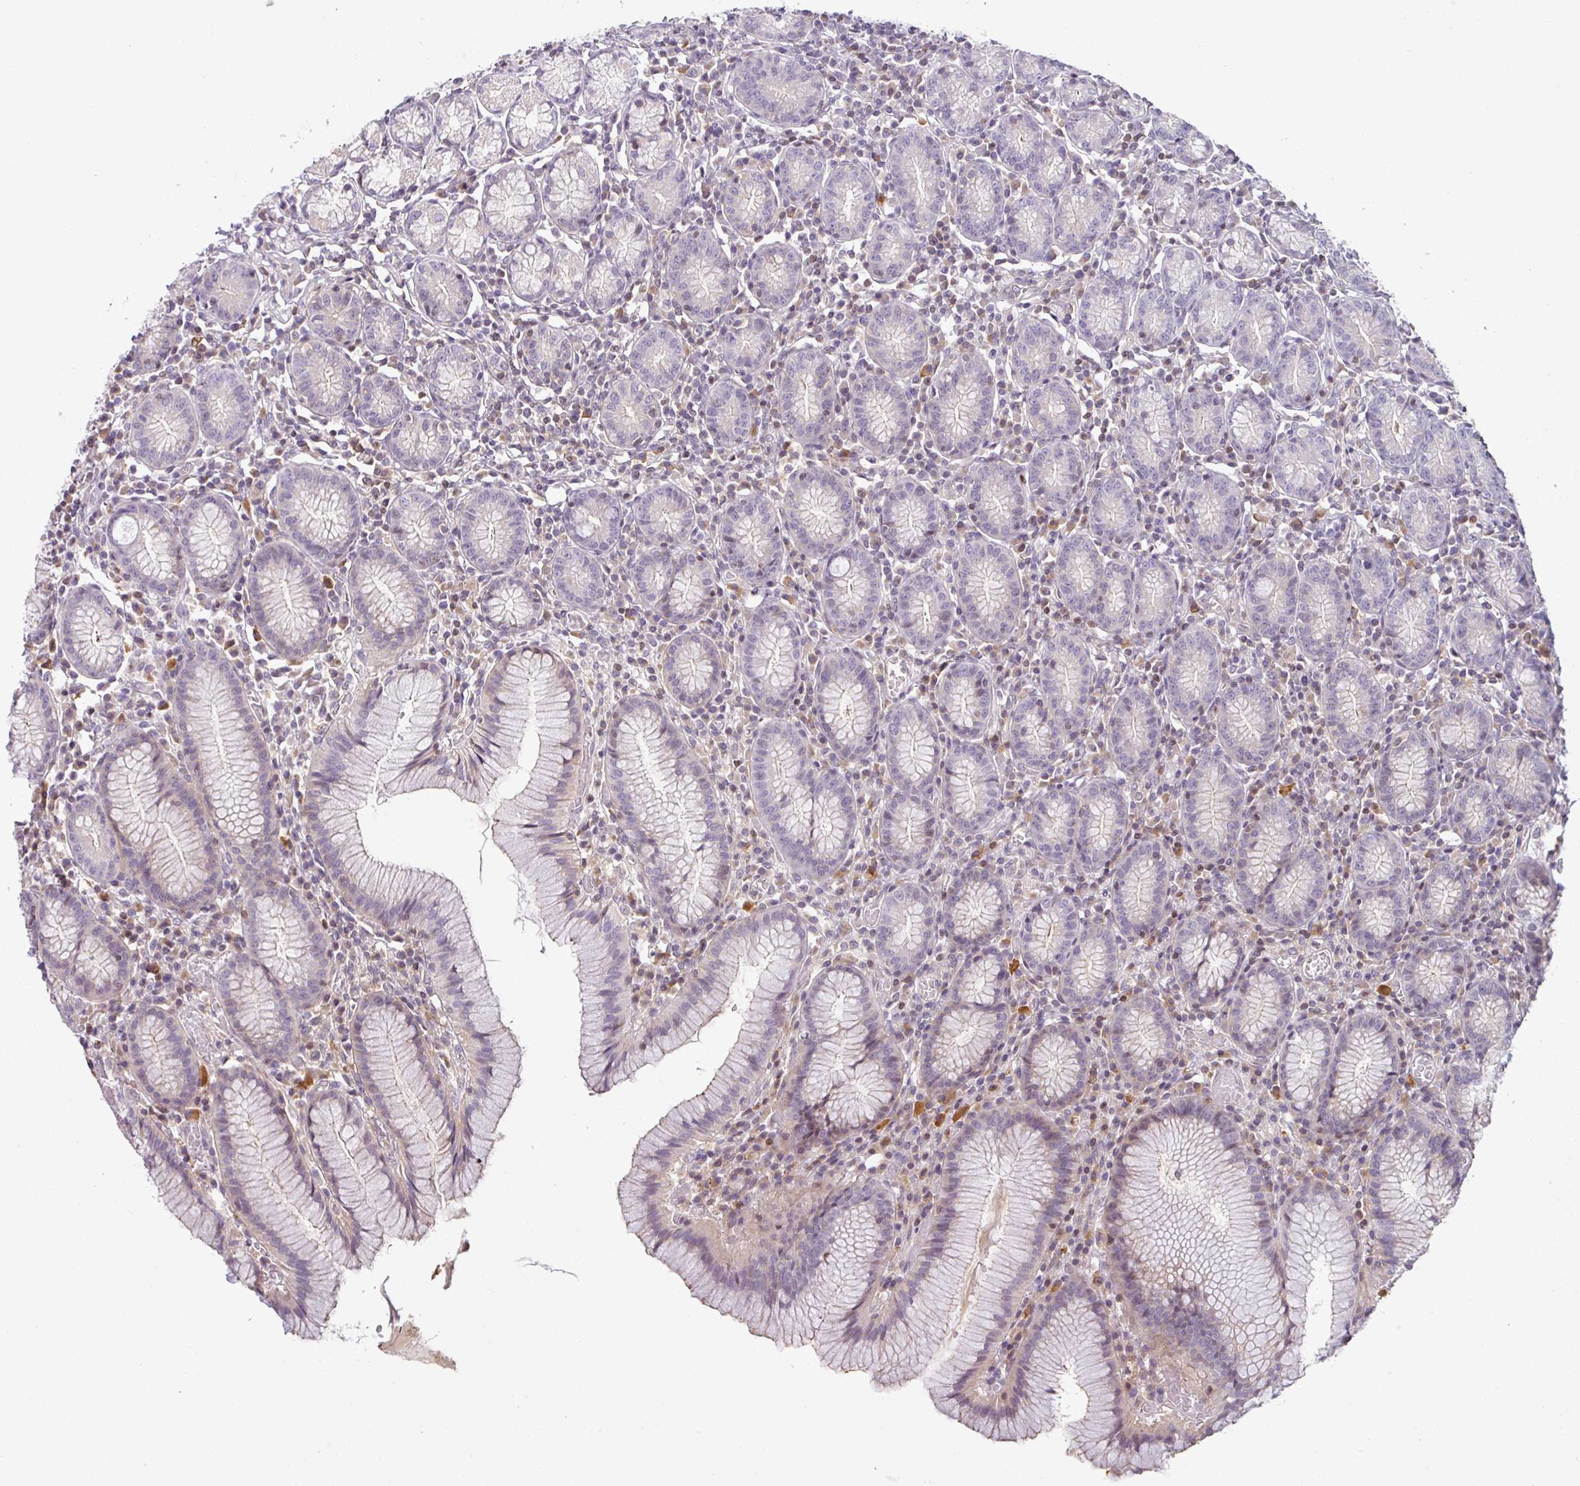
{"staining": {"intensity": "weak", "quantity": "<25%", "location": "cytoplasmic/membranous"}, "tissue": "stomach", "cell_type": "Glandular cells", "image_type": "normal", "snomed": [{"axis": "morphology", "description": "Normal tissue, NOS"}, {"axis": "topography", "description": "Stomach"}], "caption": "DAB (3,3'-diaminobenzidine) immunohistochemical staining of normal human stomach shows no significant expression in glandular cells.", "gene": "STAT5A", "patient": {"sex": "male", "age": 55}}